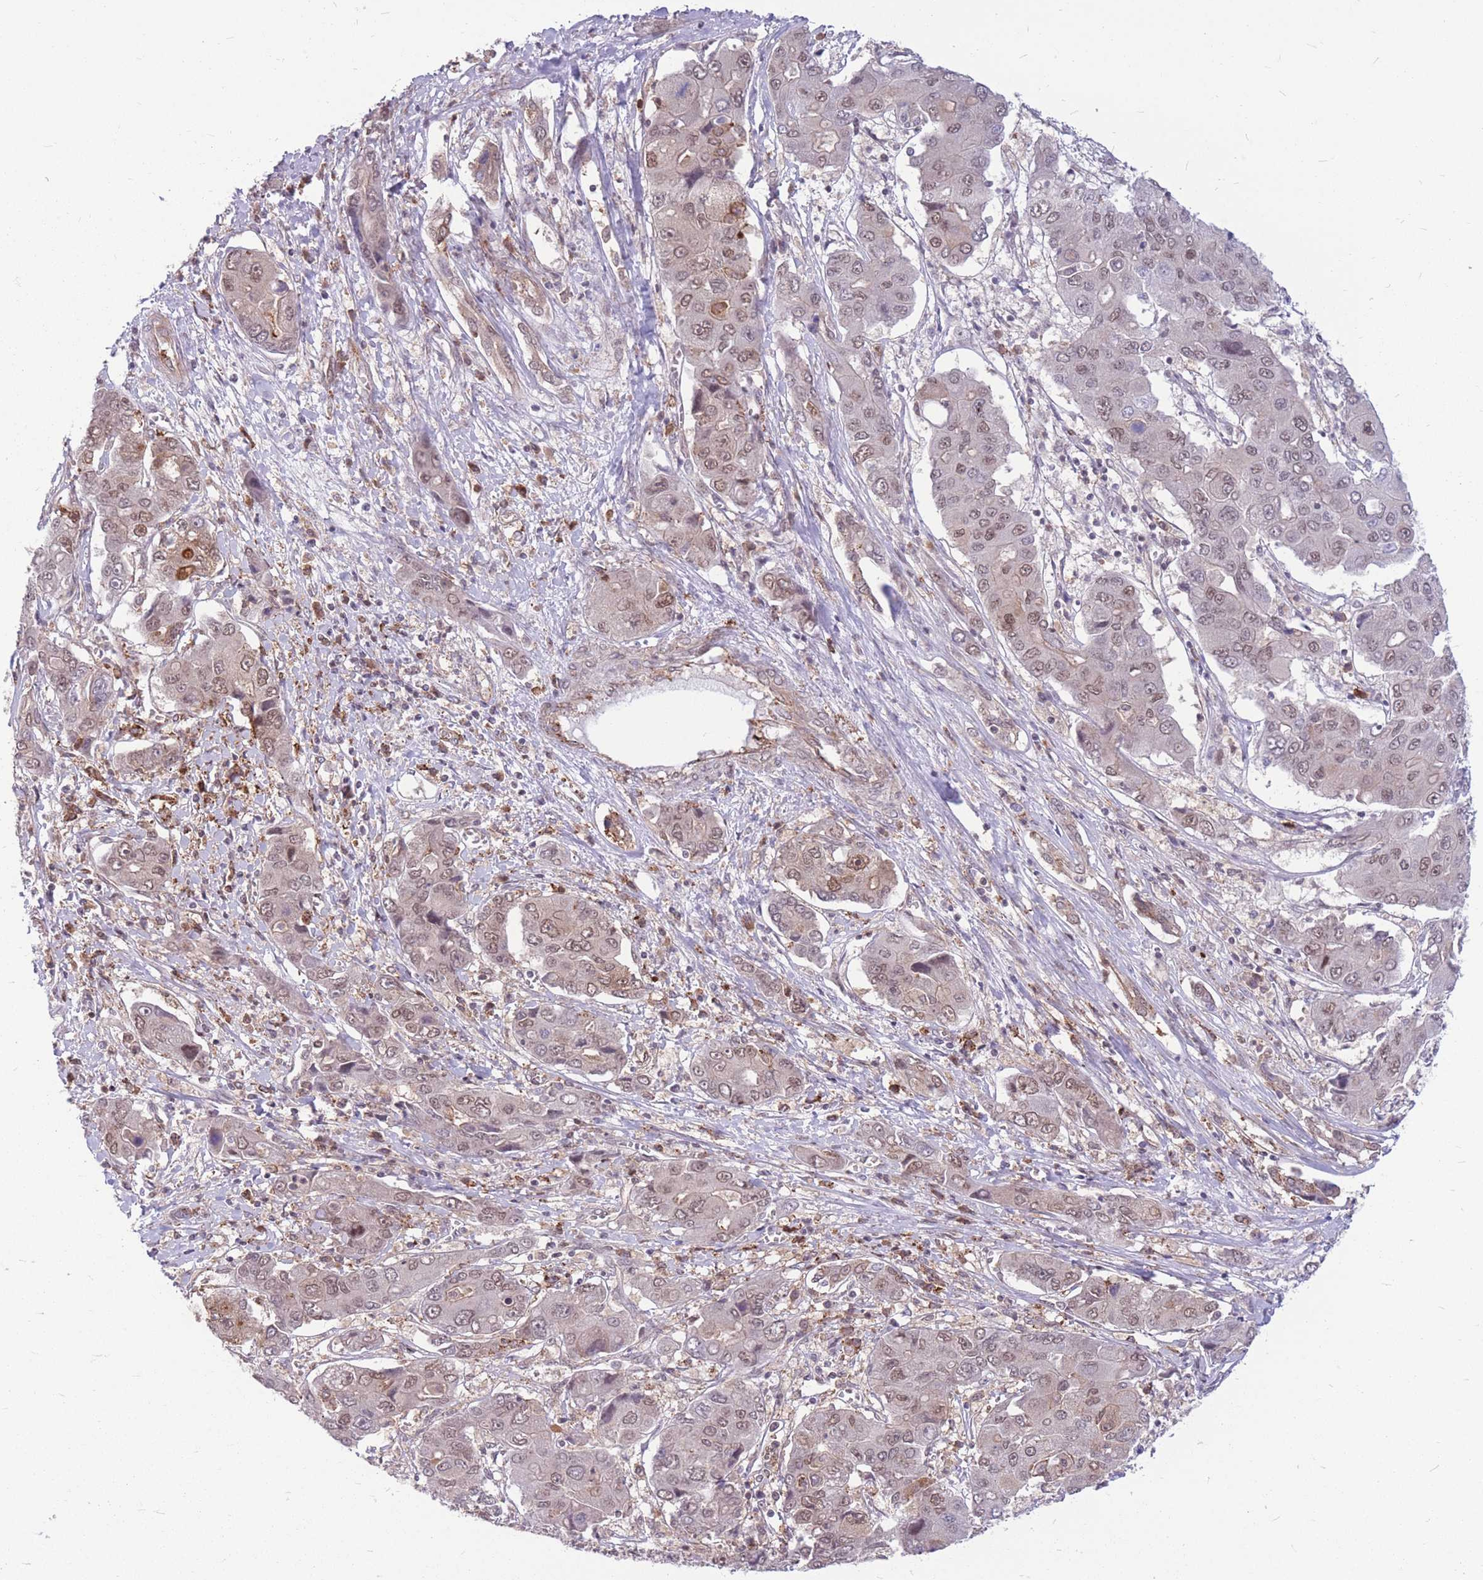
{"staining": {"intensity": "moderate", "quantity": "25%-75%", "location": "nuclear"}, "tissue": "liver cancer", "cell_type": "Tumor cells", "image_type": "cancer", "snomed": [{"axis": "morphology", "description": "Cholangiocarcinoma"}, {"axis": "topography", "description": "Liver"}], "caption": "Moderate nuclear protein expression is appreciated in approximately 25%-75% of tumor cells in liver cholangiocarcinoma. The staining was performed using DAB, with brown indicating positive protein expression. Nuclei are stained blue with hematoxylin.", "gene": "TCF20", "patient": {"sex": "male", "age": 67}}